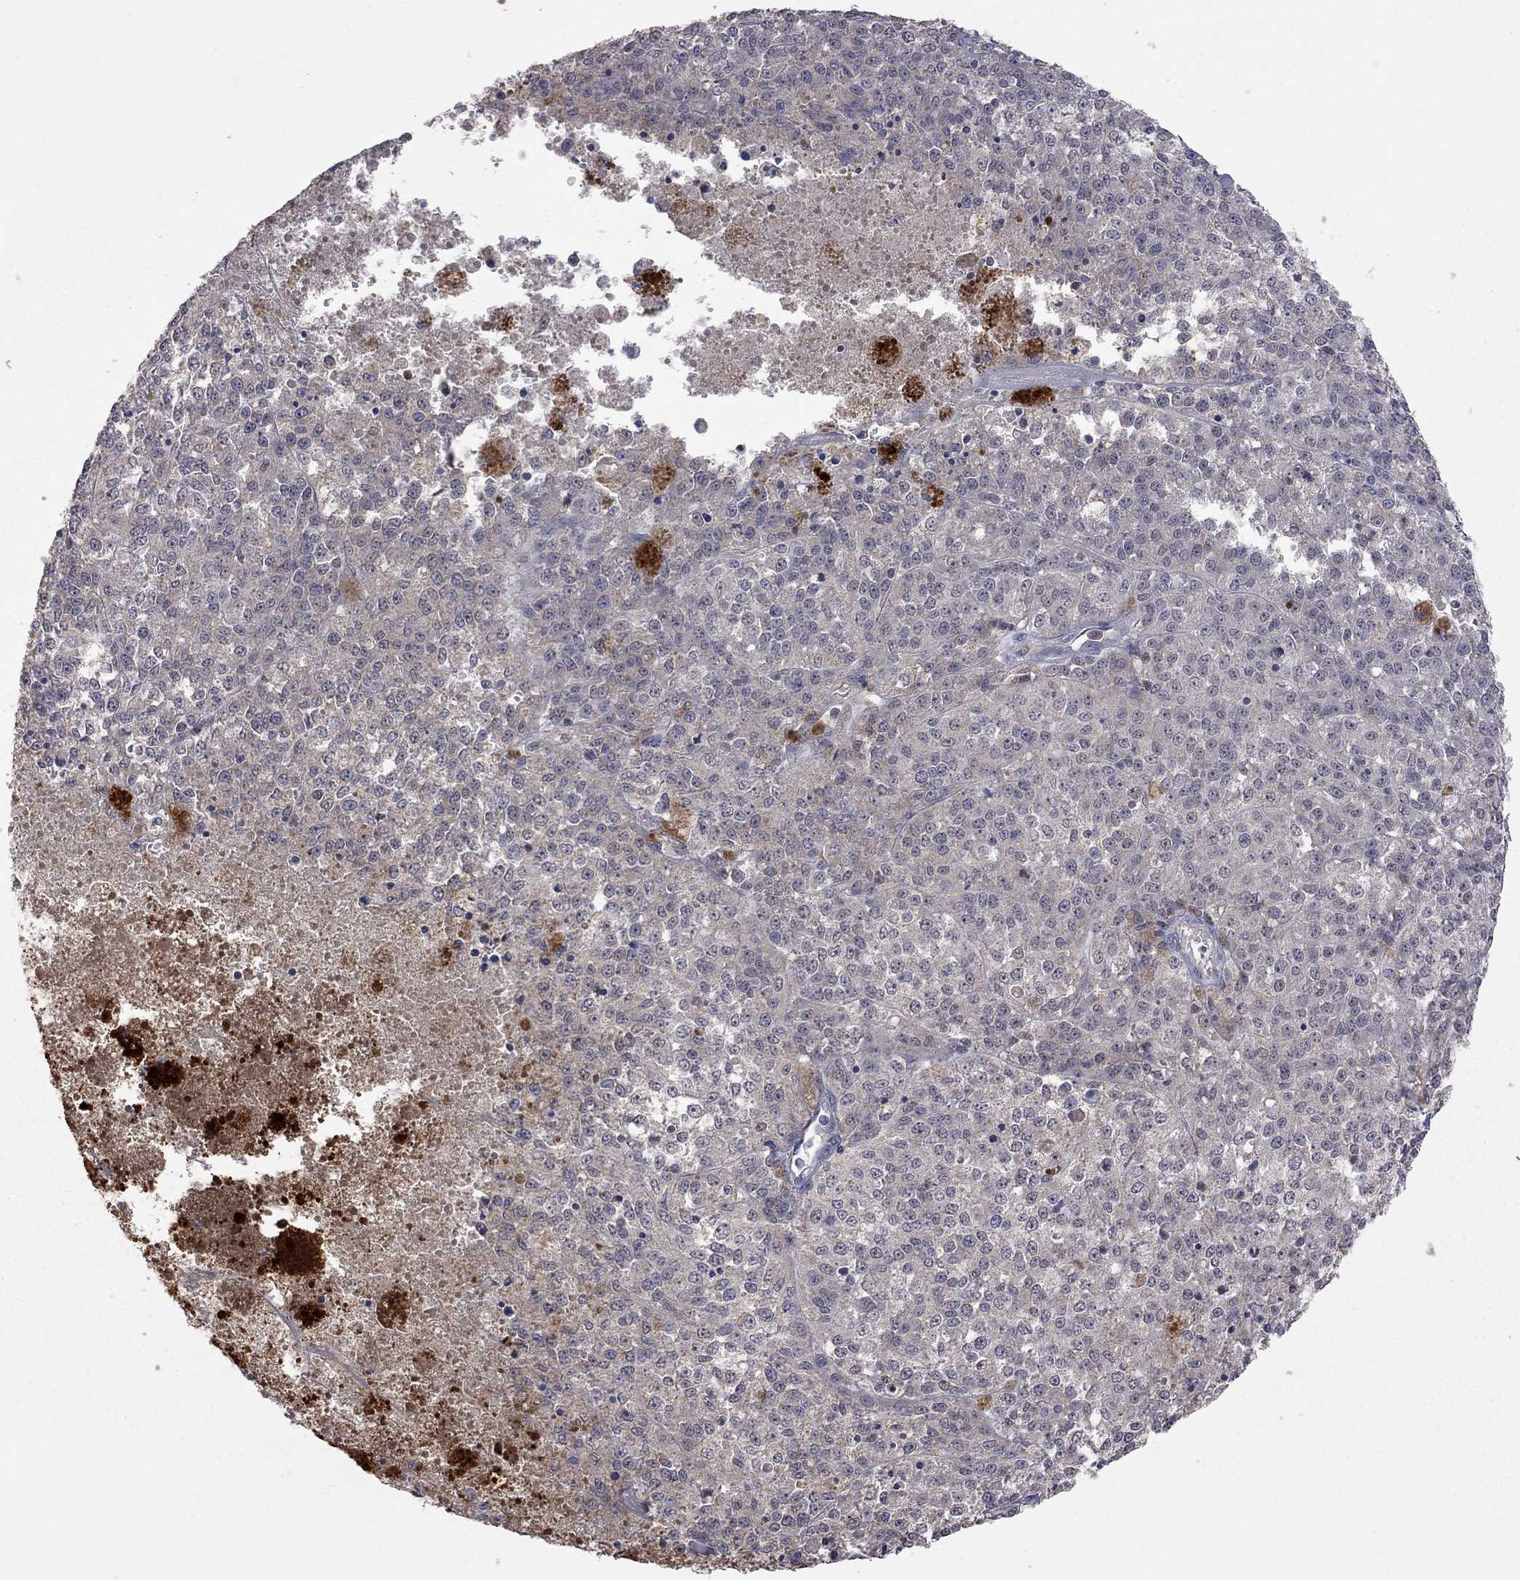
{"staining": {"intensity": "negative", "quantity": "none", "location": "none"}, "tissue": "melanoma", "cell_type": "Tumor cells", "image_type": "cancer", "snomed": [{"axis": "morphology", "description": "Malignant melanoma, Metastatic site"}, {"axis": "topography", "description": "Lymph node"}], "caption": "This is an immunohistochemistry (IHC) histopathology image of malignant melanoma (metastatic site). There is no expression in tumor cells.", "gene": "HTR6", "patient": {"sex": "female", "age": 64}}